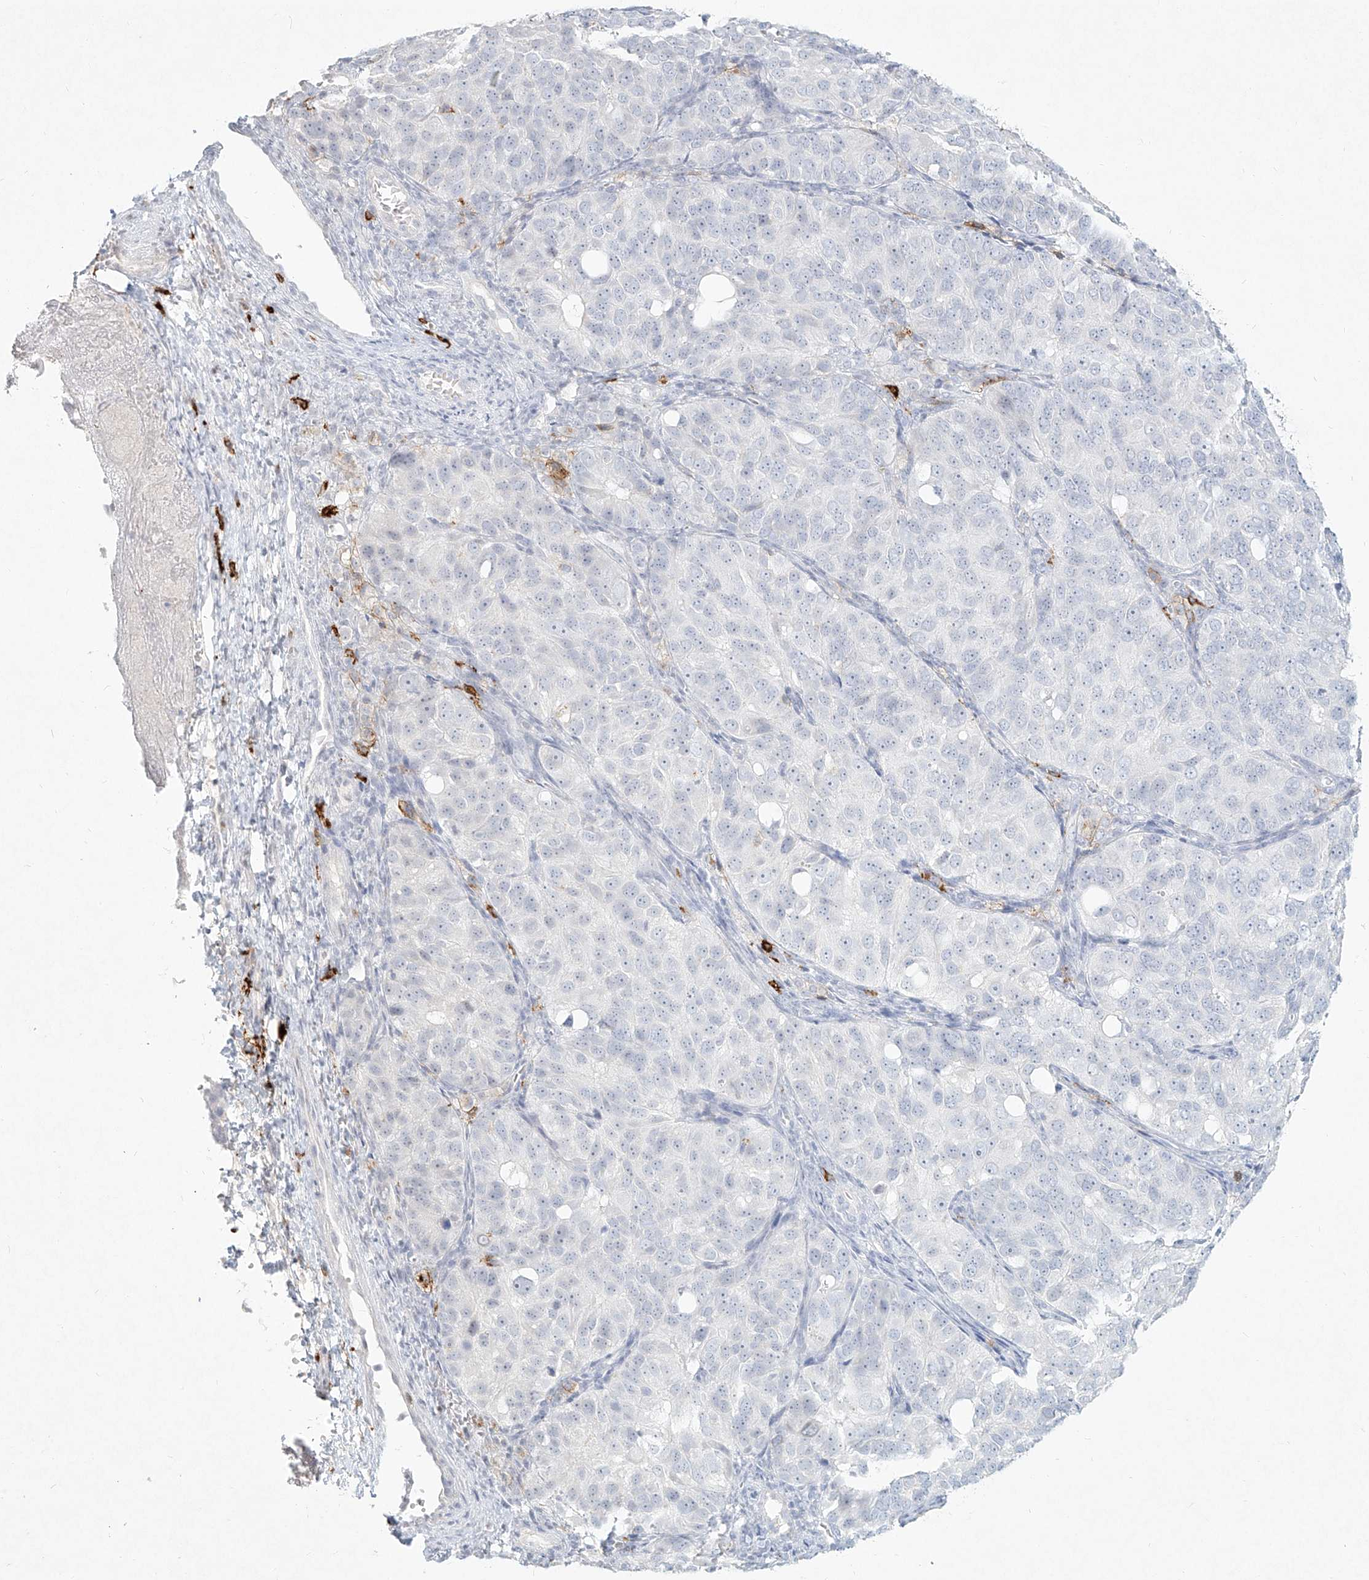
{"staining": {"intensity": "negative", "quantity": "none", "location": "none"}, "tissue": "ovarian cancer", "cell_type": "Tumor cells", "image_type": "cancer", "snomed": [{"axis": "morphology", "description": "Carcinoma, endometroid"}, {"axis": "topography", "description": "Ovary"}], "caption": "This is an immunohistochemistry (IHC) histopathology image of endometroid carcinoma (ovarian). There is no positivity in tumor cells.", "gene": "CD209", "patient": {"sex": "female", "age": 51}}